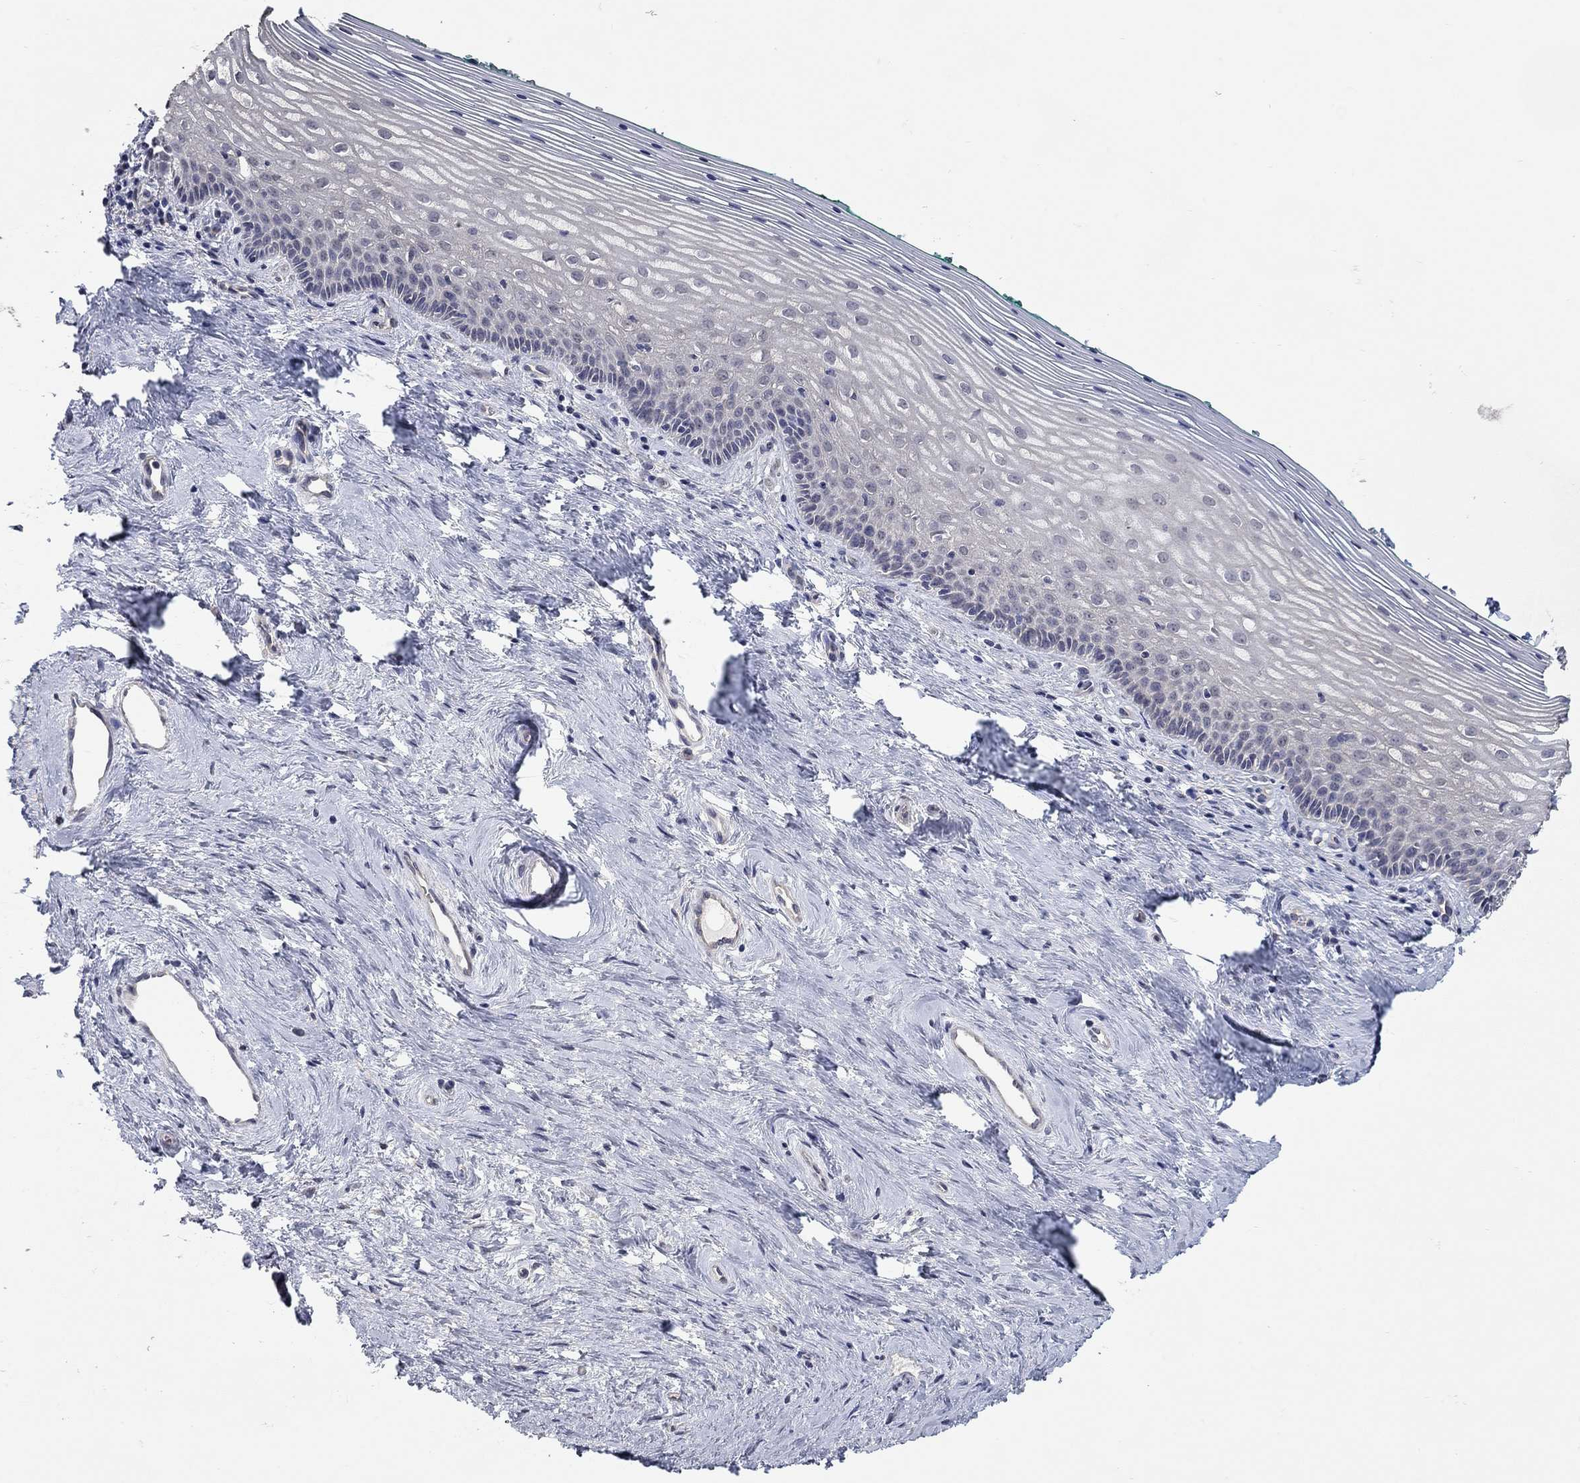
{"staining": {"intensity": "negative", "quantity": "none", "location": "none"}, "tissue": "vagina", "cell_type": "Squamous epithelial cells", "image_type": "normal", "snomed": [{"axis": "morphology", "description": "Normal tissue, NOS"}, {"axis": "topography", "description": "Vagina"}], "caption": "IHC image of unremarkable vagina stained for a protein (brown), which exhibits no expression in squamous epithelial cells.", "gene": "WASF3", "patient": {"sex": "female", "age": 45}}